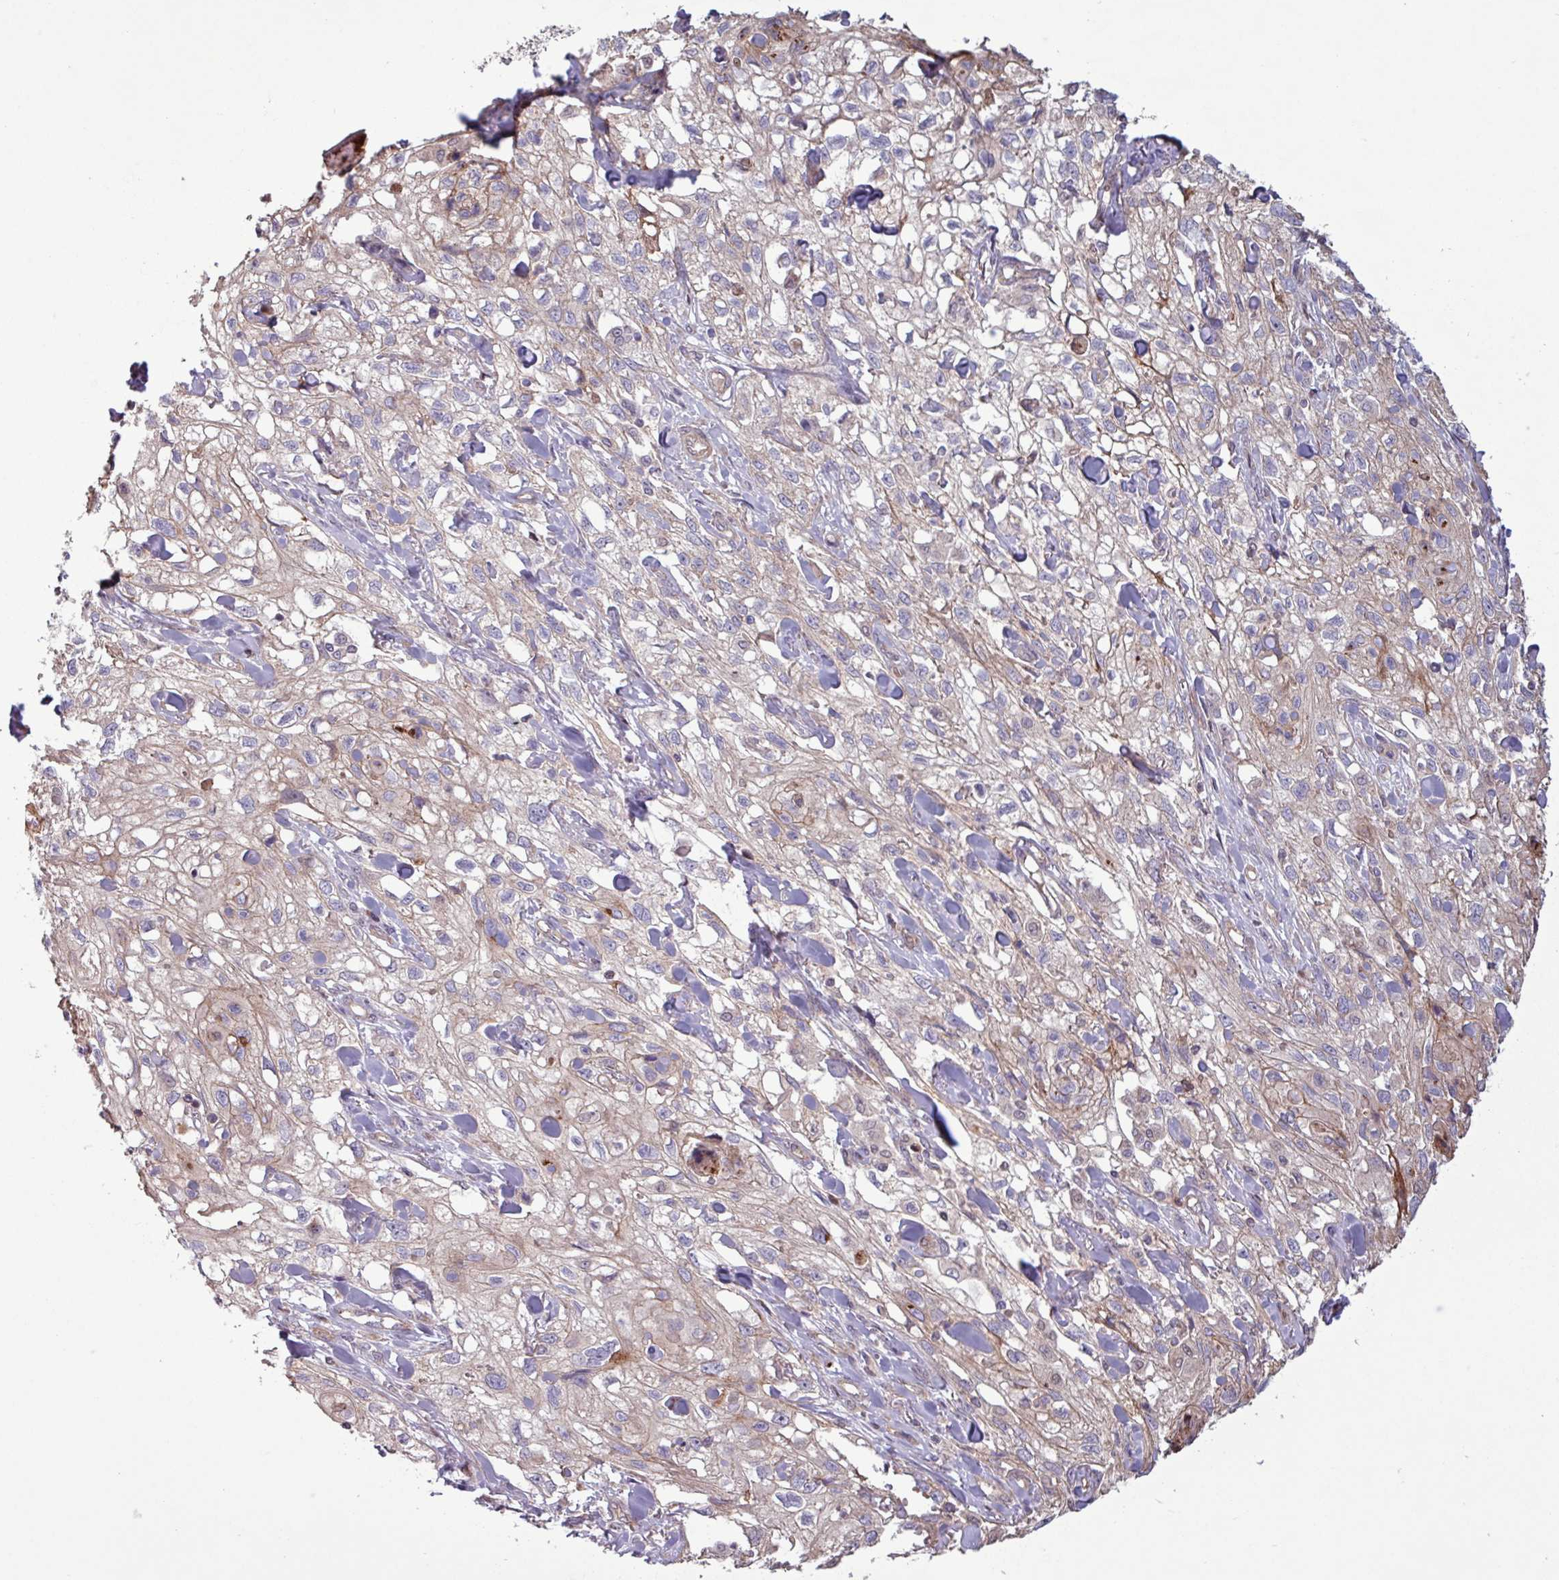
{"staining": {"intensity": "negative", "quantity": "none", "location": "none"}, "tissue": "skin cancer", "cell_type": "Tumor cells", "image_type": "cancer", "snomed": [{"axis": "morphology", "description": "Squamous cell carcinoma, NOS"}, {"axis": "topography", "description": "Skin"}, {"axis": "topography", "description": "Vulva"}], "caption": "IHC of squamous cell carcinoma (skin) reveals no expression in tumor cells. (DAB immunohistochemistry visualized using brightfield microscopy, high magnification).", "gene": "PDPR", "patient": {"sex": "female", "age": 86}}